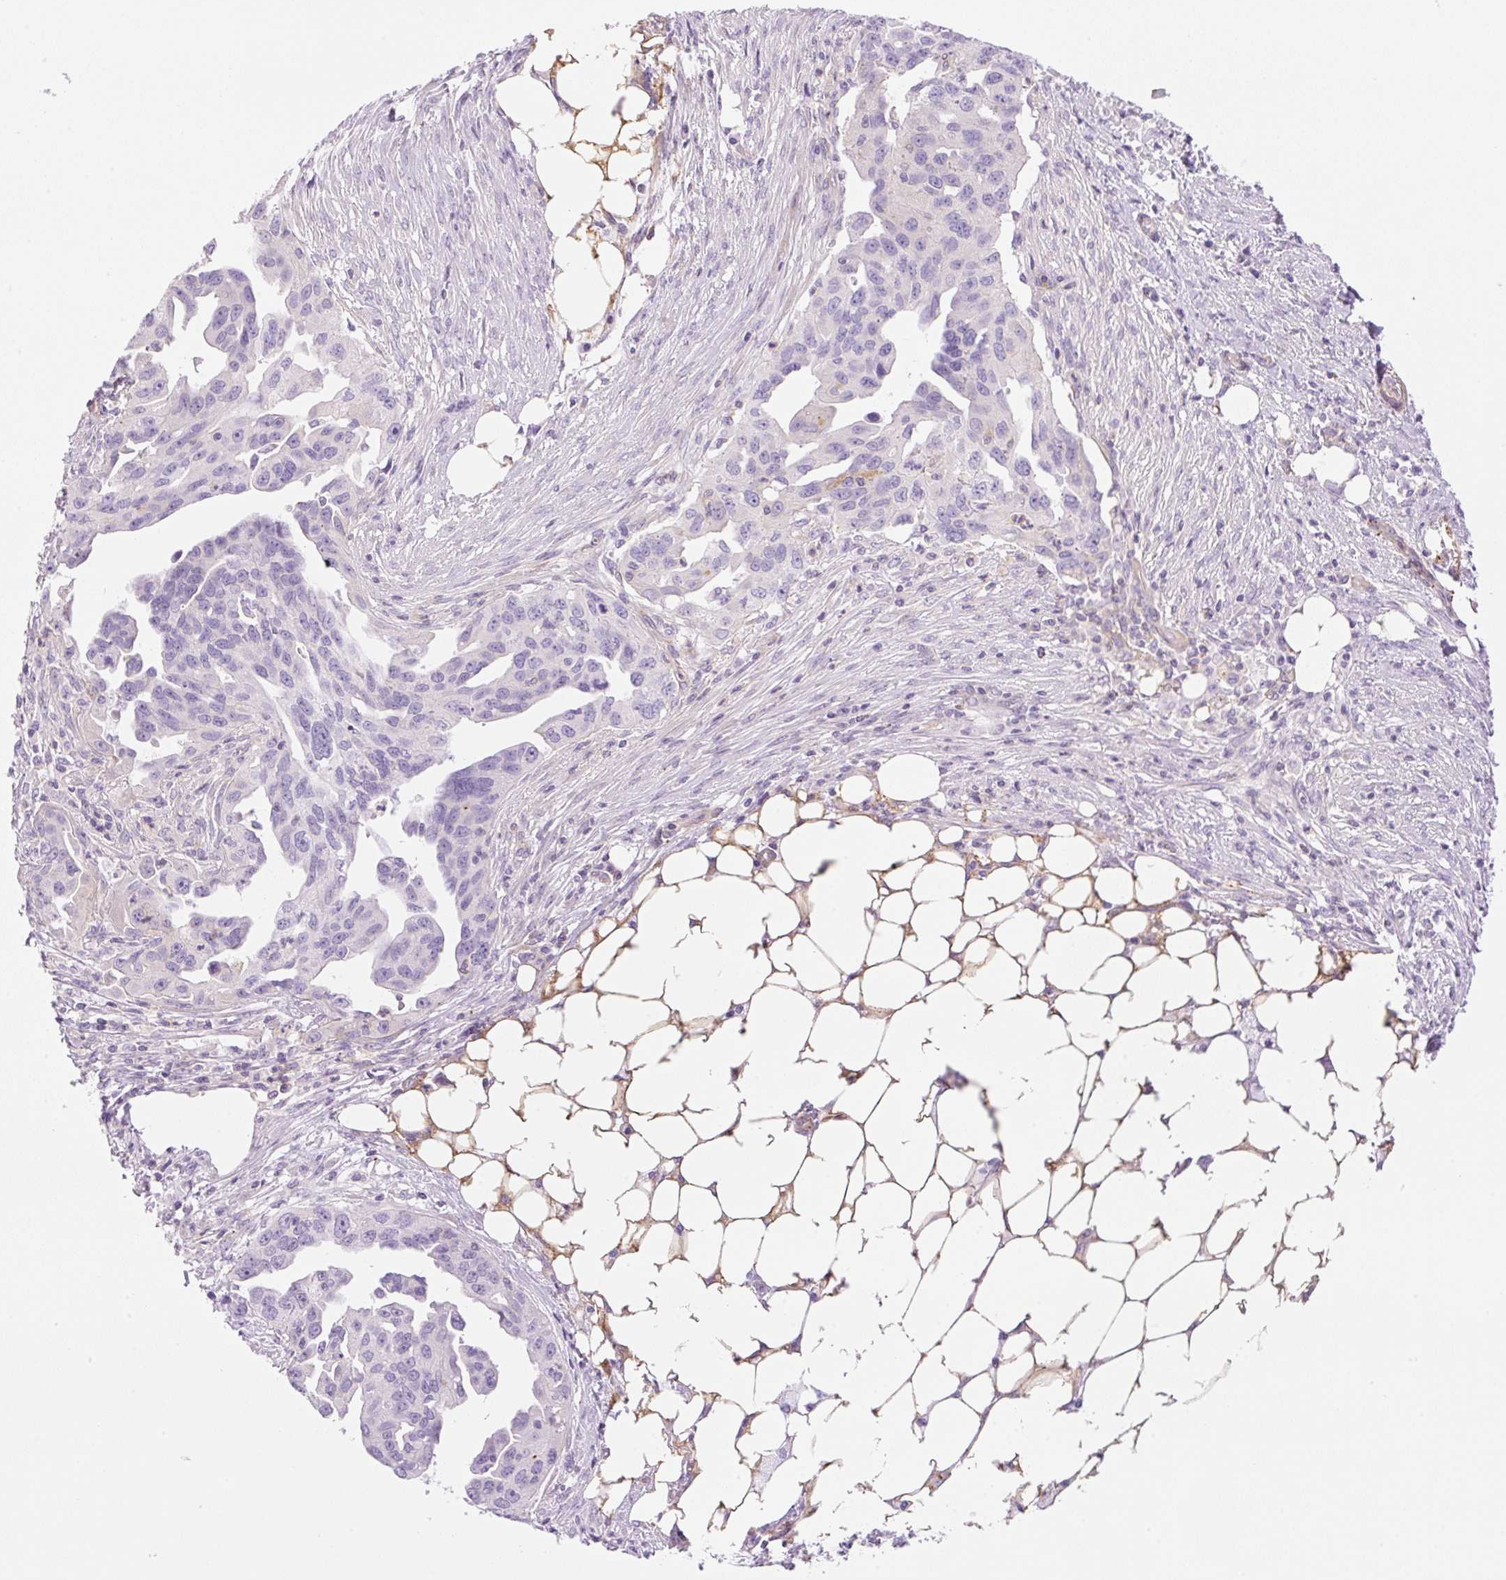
{"staining": {"intensity": "negative", "quantity": "none", "location": "none"}, "tissue": "ovarian cancer", "cell_type": "Tumor cells", "image_type": "cancer", "snomed": [{"axis": "morphology", "description": "Carcinoma, endometroid"}, {"axis": "morphology", "description": "Cystadenocarcinoma, serous, NOS"}, {"axis": "topography", "description": "Ovary"}], "caption": "High magnification brightfield microscopy of ovarian serous cystadenocarcinoma stained with DAB (3,3'-diaminobenzidine) (brown) and counterstained with hematoxylin (blue): tumor cells show no significant staining.", "gene": "EHD3", "patient": {"sex": "female", "age": 45}}